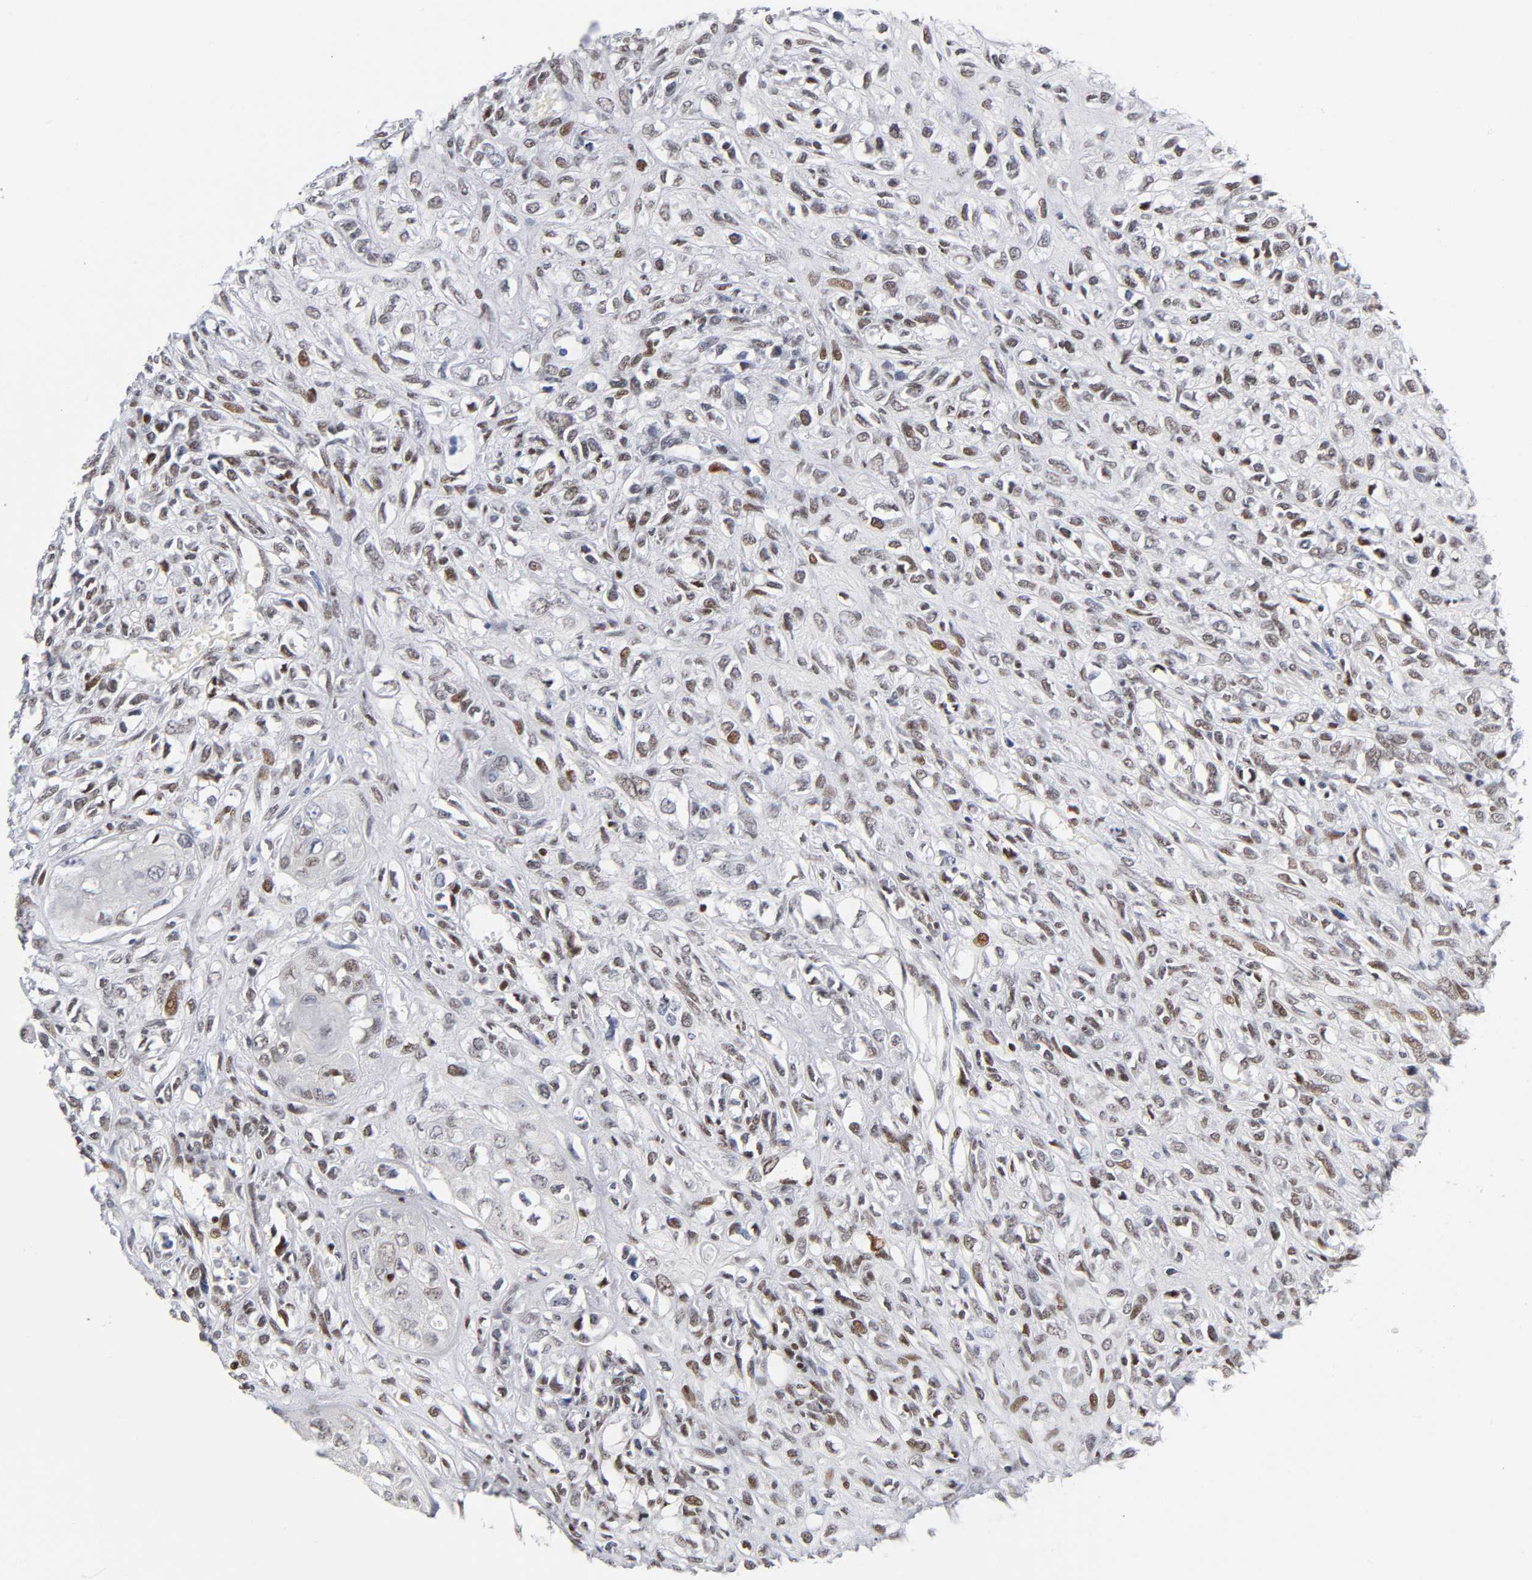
{"staining": {"intensity": "moderate", "quantity": "25%-75%", "location": "nuclear"}, "tissue": "head and neck cancer", "cell_type": "Tumor cells", "image_type": "cancer", "snomed": [{"axis": "morphology", "description": "Necrosis, NOS"}, {"axis": "morphology", "description": "Neoplasm, malignant, NOS"}, {"axis": "topography", "description": "Salivary gland"}, {"axis": "topography", "description": "Head-Neck"}], "caption": "Immunohistochemistry of human head and neck cancer demonstrates medium levels of moderate nuclear staining in about 25%-75% of tumor cells. (DAB (3,3'-diaminobenzidine) = brown stain, brightfield microscopy at high magnification).", "gene": "SP3", "patient": {"sex": "male", "age": 43}}